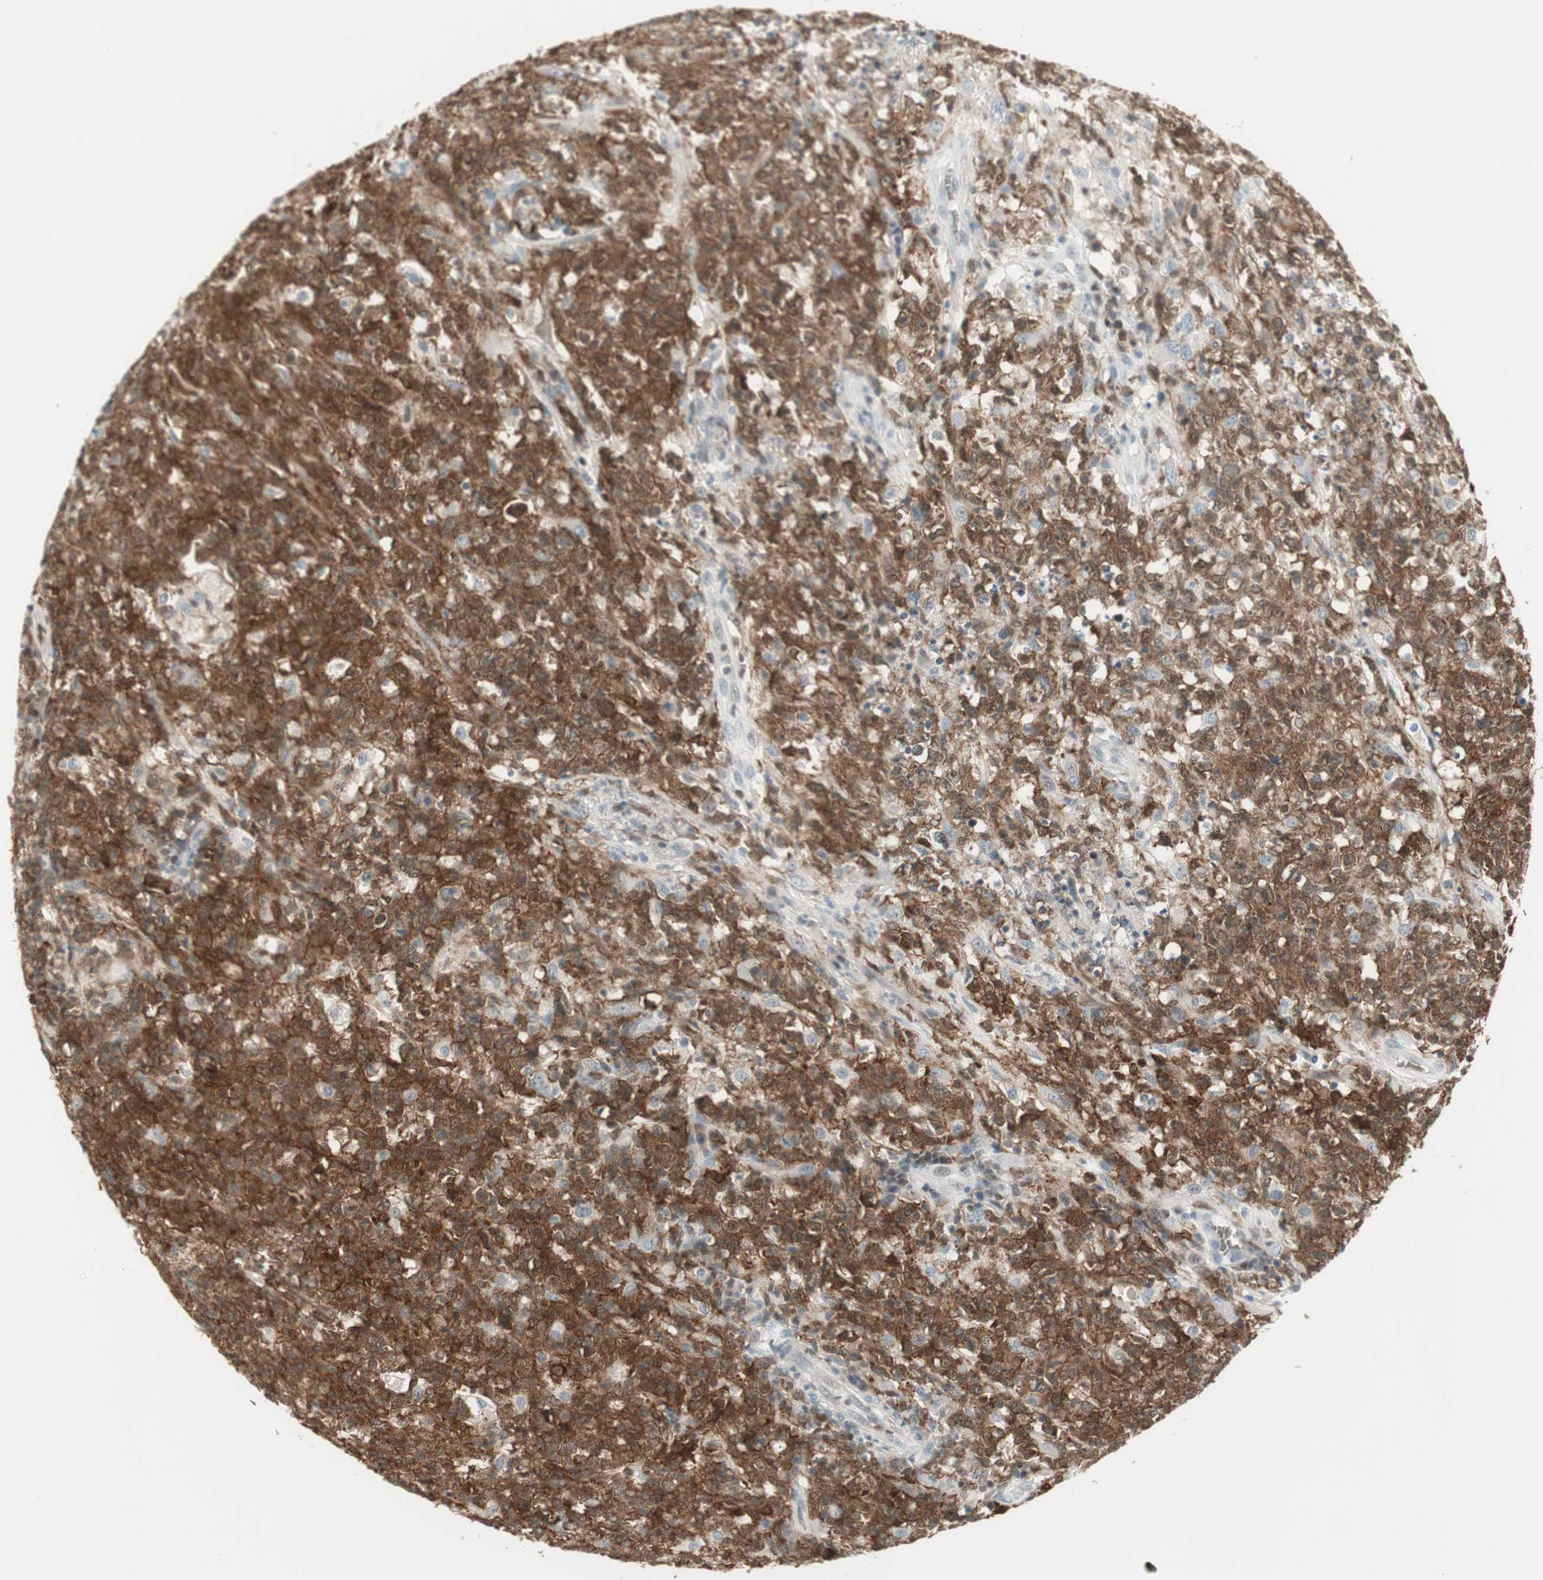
{"staining": {"intensity": "strong", "quantity": ">75%", "location": "cytoplasmic/membranous"}, "tissue": "lymphoma", "cell_type": "Tumor cells", "image_type": "cancer", "snomed": [{"axis": "morphology", "description": "Malignant lymphoma, non-Hodgkin's type, High grade"}, {"axis": "topography", "description": "Lymph node"}], "caption": "Immunohistochemistry (IHC) of malignant lymphoma, non-Hodgkin's type (high-grade) demonstrates high levels of strong cytoplasmic/membranous expression in about >75% of tumor cells.", "gene": "MAP4K1", "patient": {"sex": "female", "age": 84}}